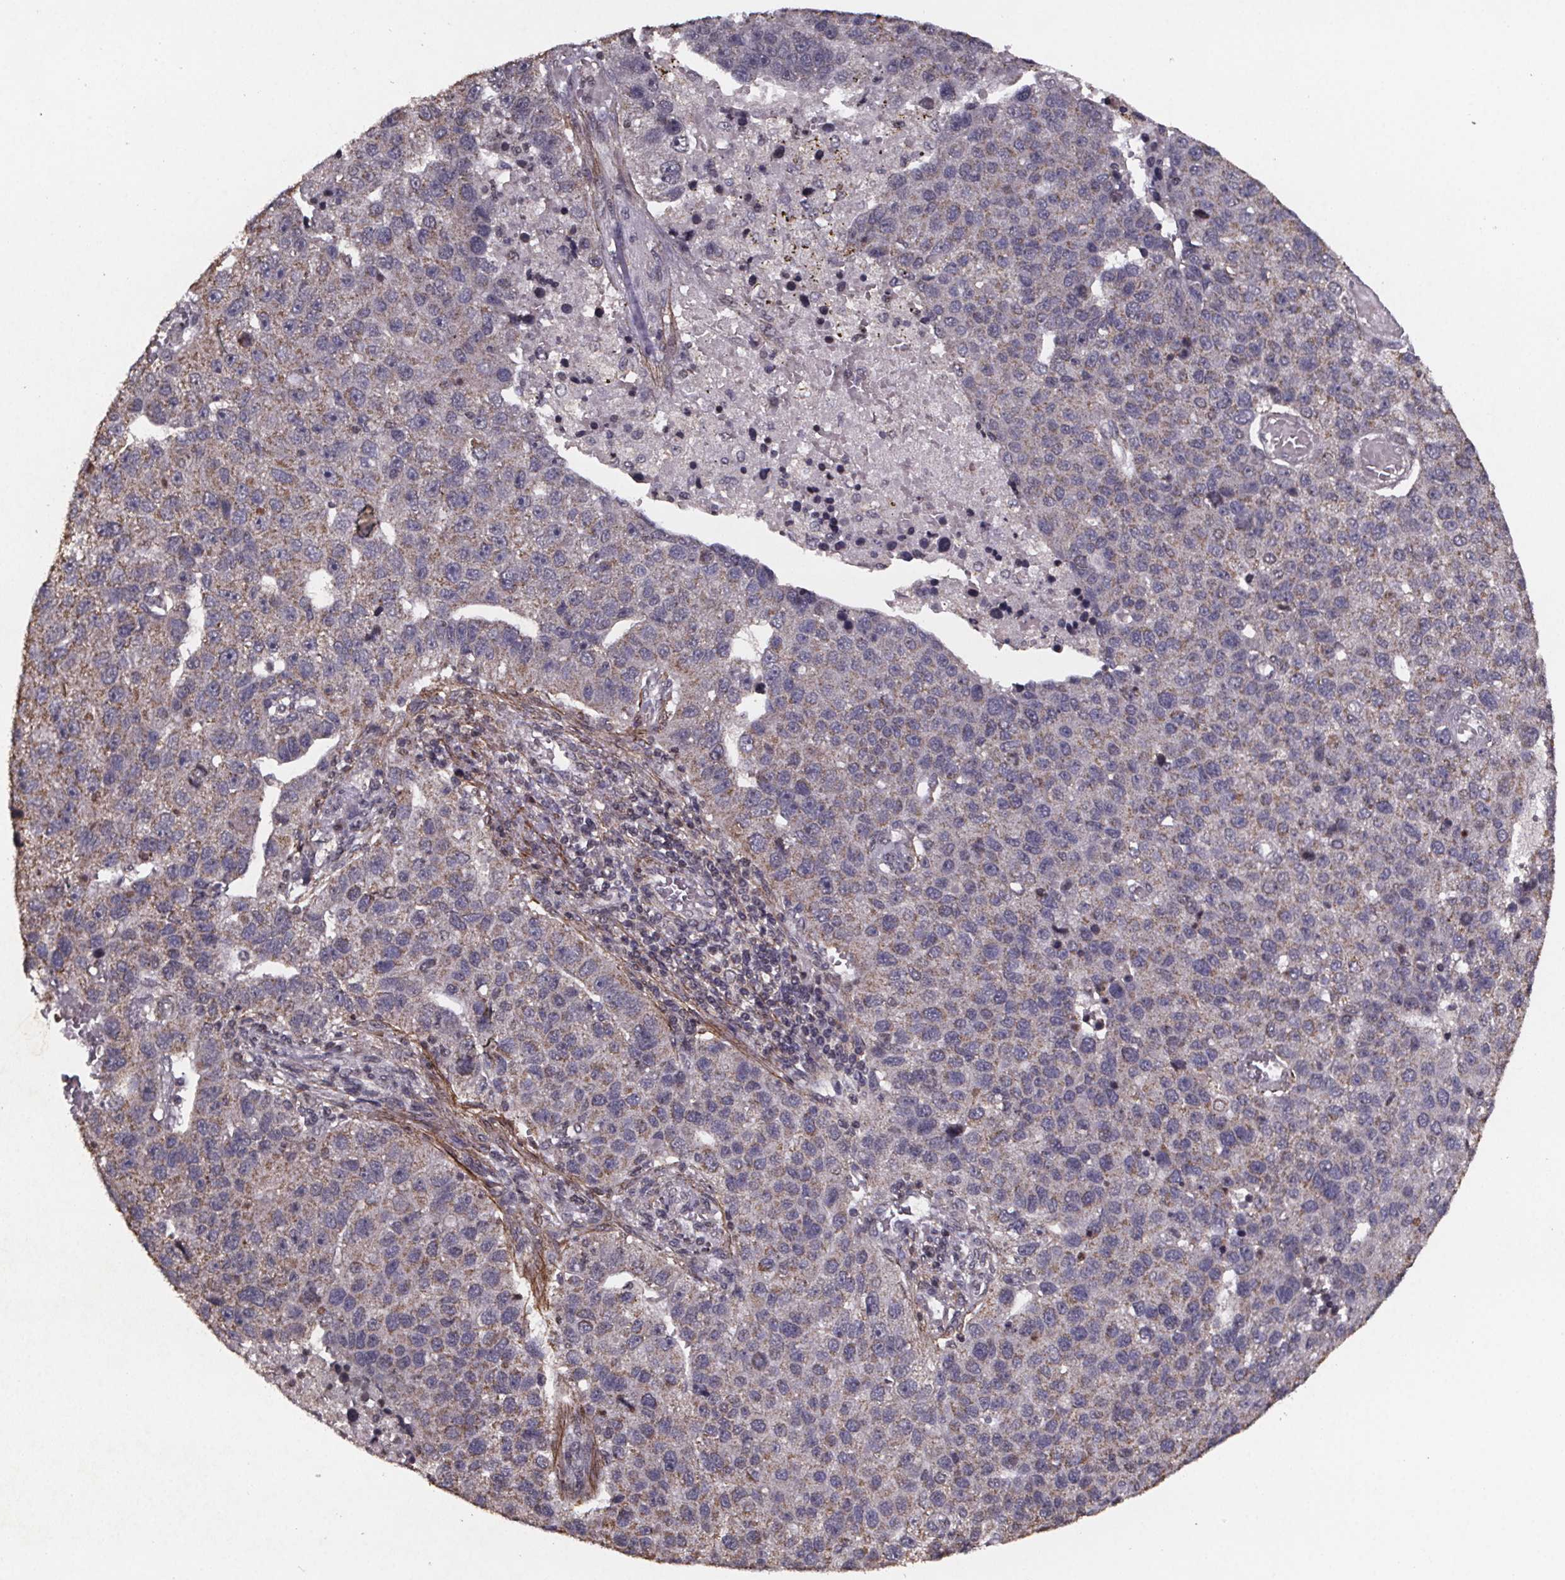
{"staining": {"intensity": "weak", "quantity": "<25%", "location": "cytoplasmic/membranous"}, "tissue": "pancreatic cancer", "cell_type": "Tumor cells", "image_type": "cancer", "snomed": [{"axis": "morphology", "description": "Adenocarcinoma, NOS"}, {"axis": "topography", "description": "Pancreas"}], "caption": "Immunohistochemistry (IHC) of pancreatic cancer (adenocarcinoma) reveals no expression in tumor cells.", "gene": "PALLD", "patient": {"sex": "female", "age": 61}}